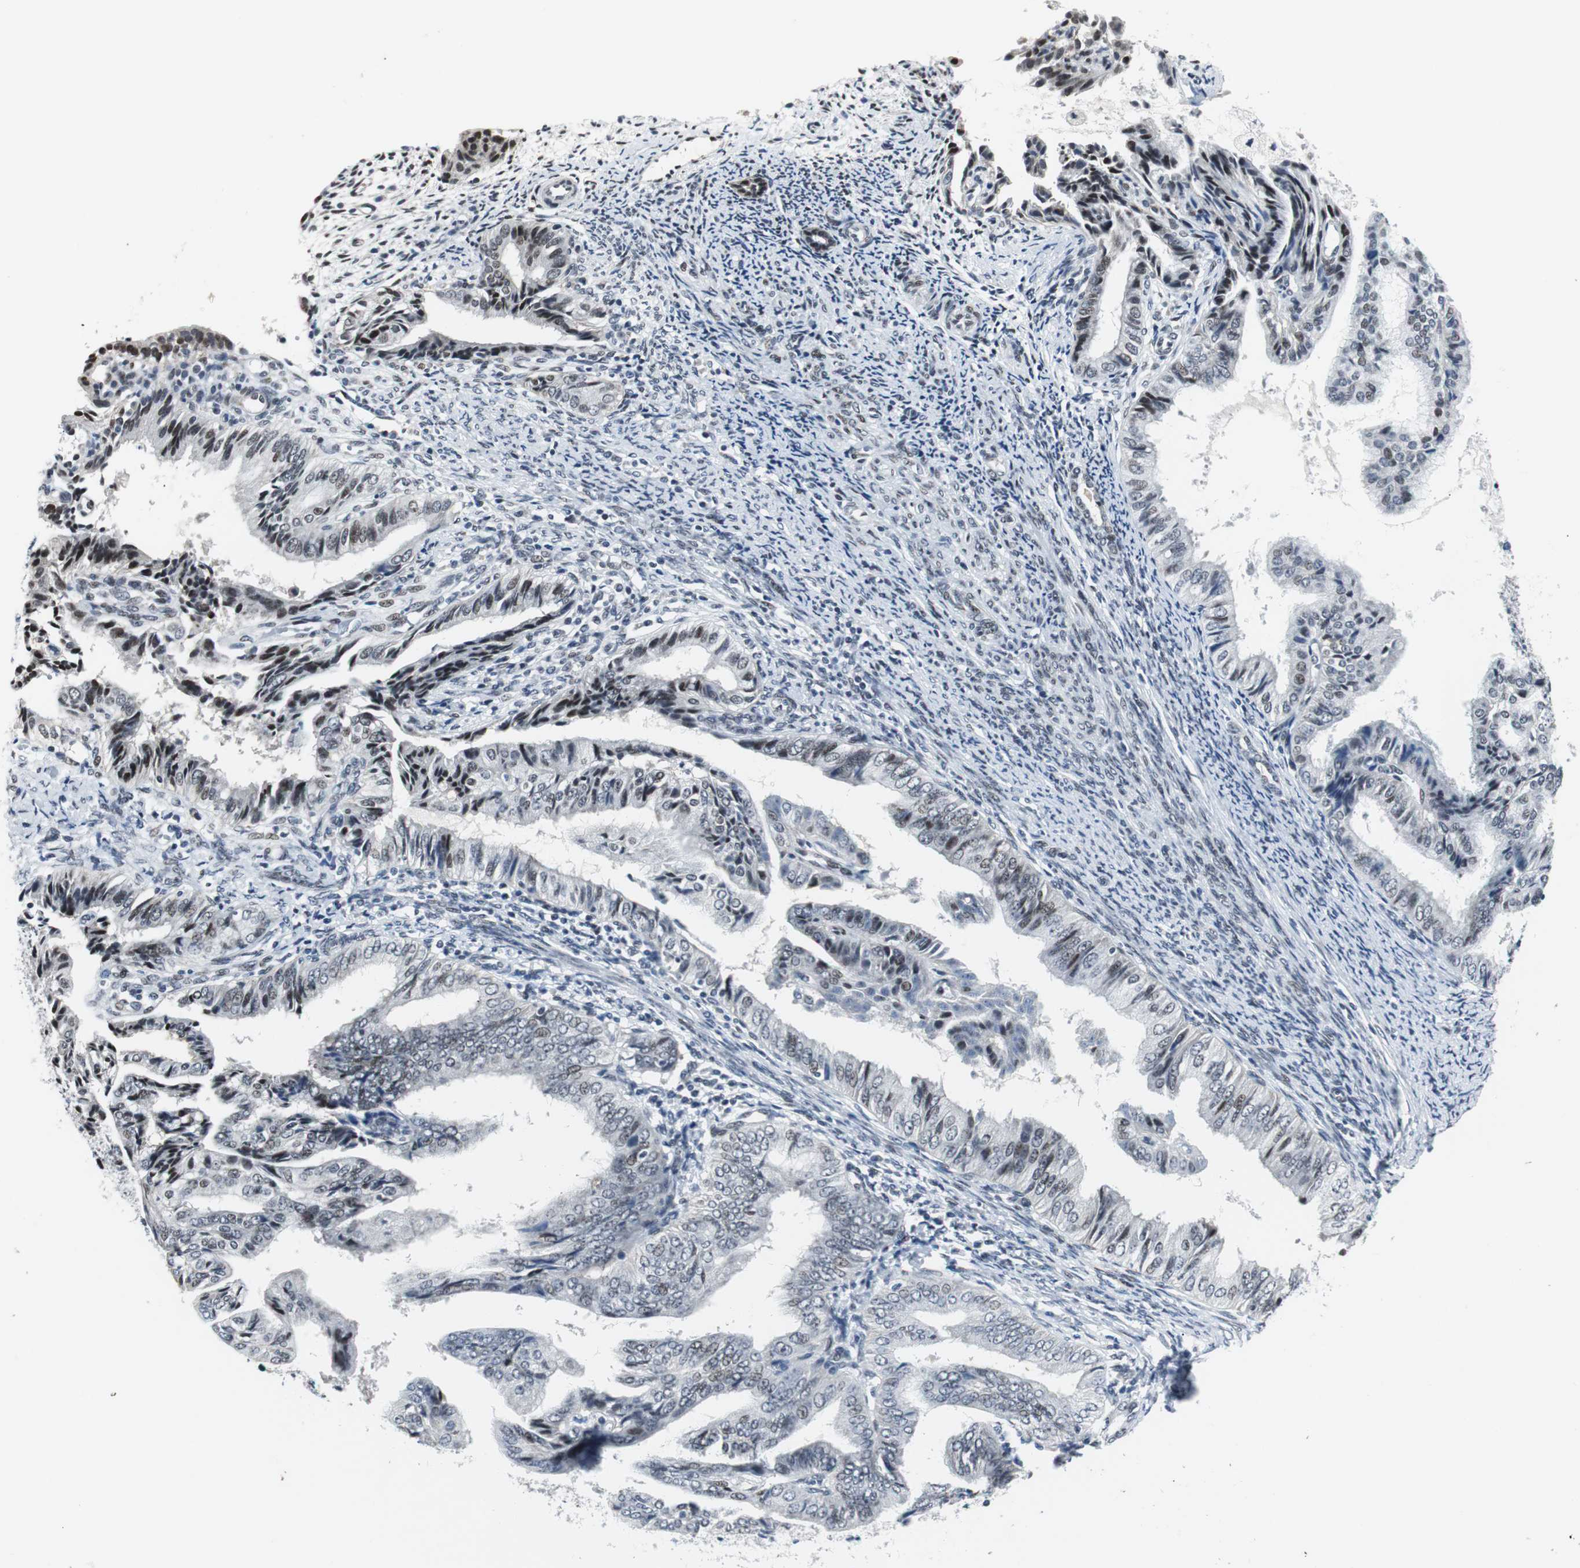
{"staining": {"intensity": "weak", "quantity": "25%-75%", "location": "nuclear"}, "tissue": "endometrial cancer", "cell_type": "Tumor cells", "image_type": "cancer", "snomed": [{"axis": "morphology", "description": "Adenocarcinoma, NOS"}, {"axis": "topography", "description": "Endometrium"}], "caption": "This image displays IHC staining of endometrial adenocarcinoma, with low weak nuclear staining in approximately 25%-75% of tumor cells.", "gene": "MTA1", "patient": {"sex": "female", "age": 58}}